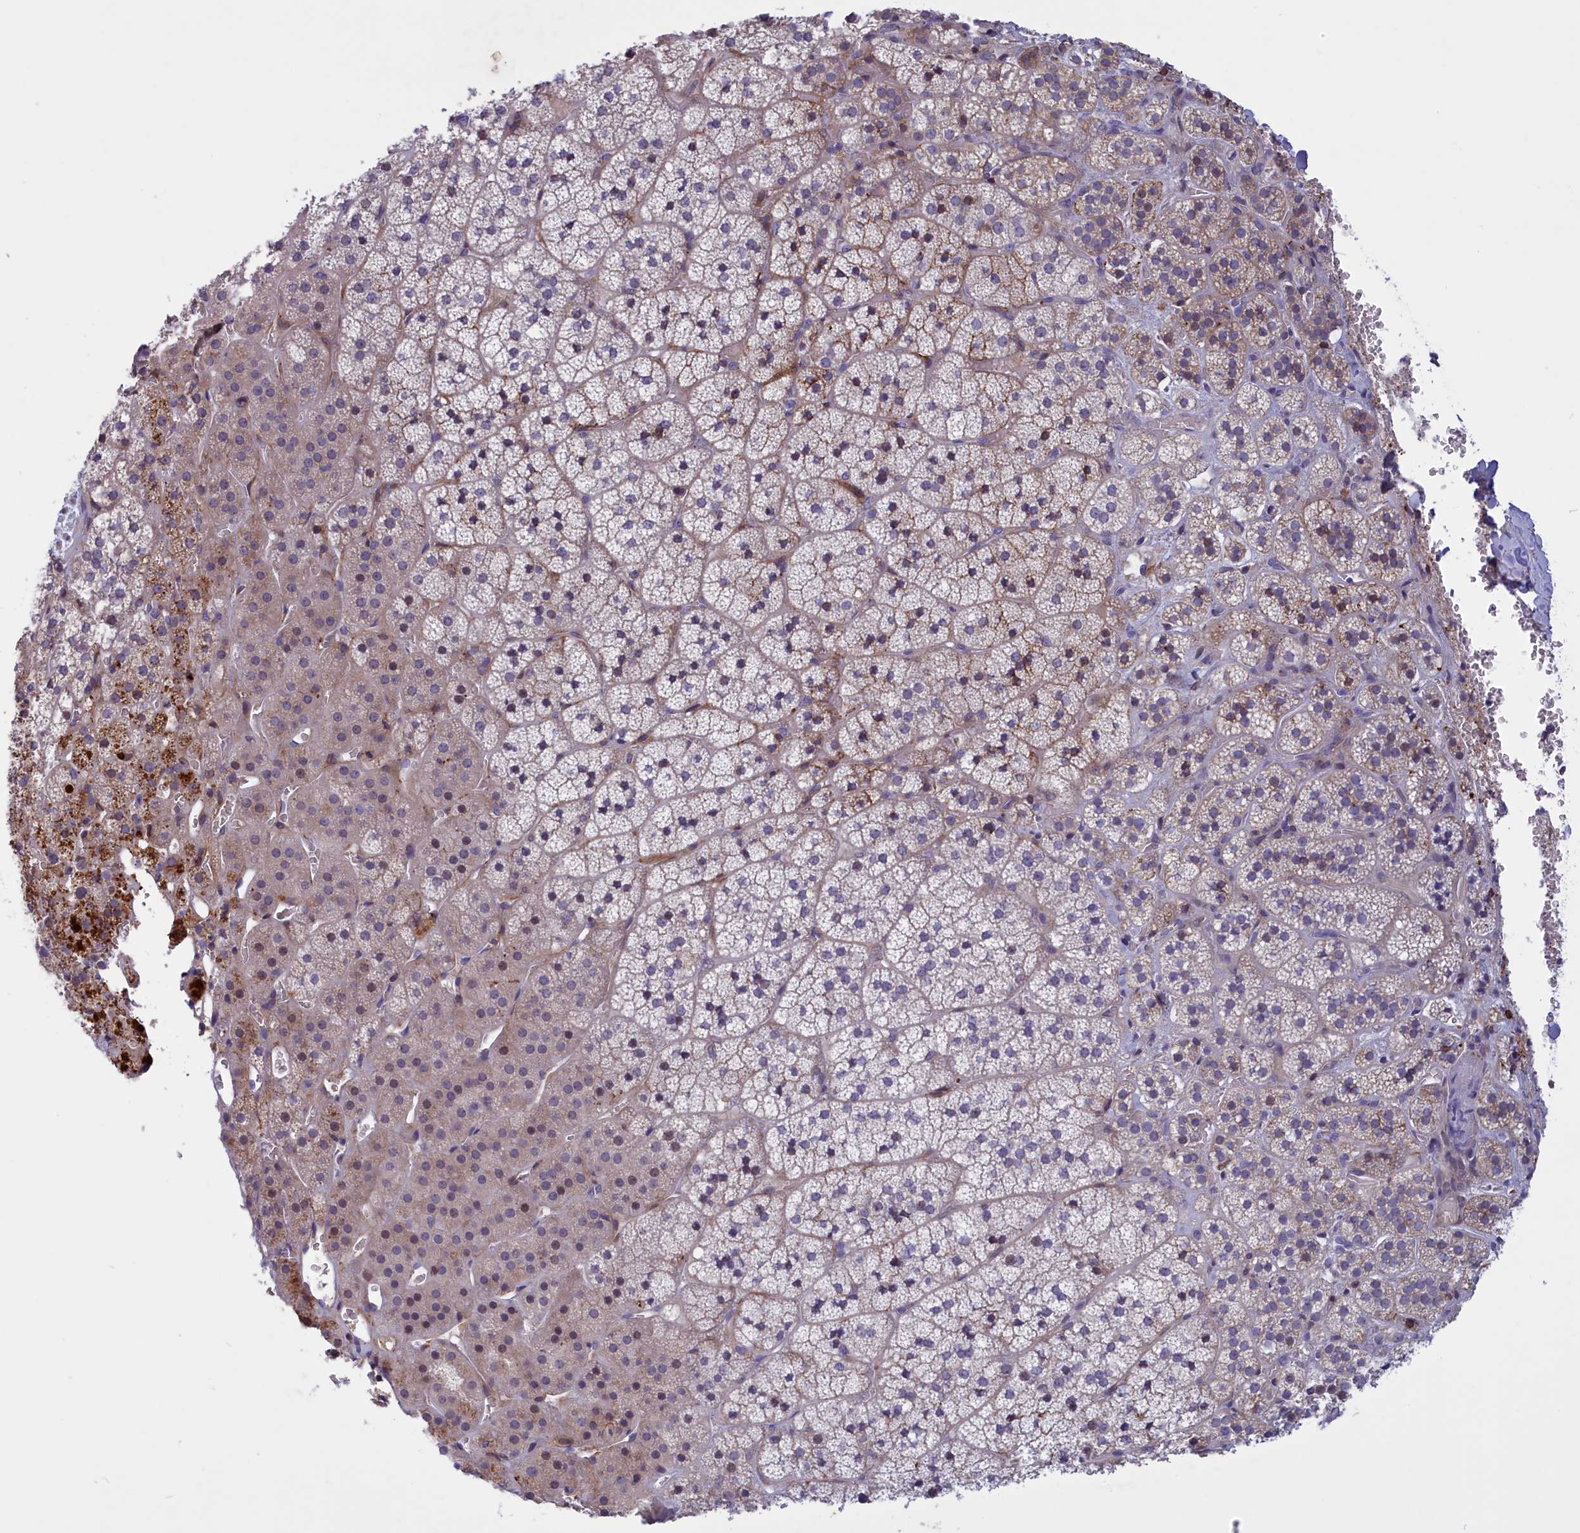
{"staining": {"intensity": "moderate", "quantity": "<25%", "location": "cytoplasmic/membranous"}, "tissue": "adrenal gland", "cell_type": "Glandular cells", "image_type": "normal", "snomed": [{"axis": "morphology", "description": "Normal tissue, NOS"}, {"axis": "topography", "description": "Adrenal gland"}], "caption": "Normal adrenal gland was stained to show a protein in brown. There is low levels of moderate cytoplasmic/membranous positivity in approximately <25% of glandular cells. (Brightfield microscopy of DAB IHC at high magnification).", "gene": "CORO2A", "patient": {"sex": "female", "age": 44}}